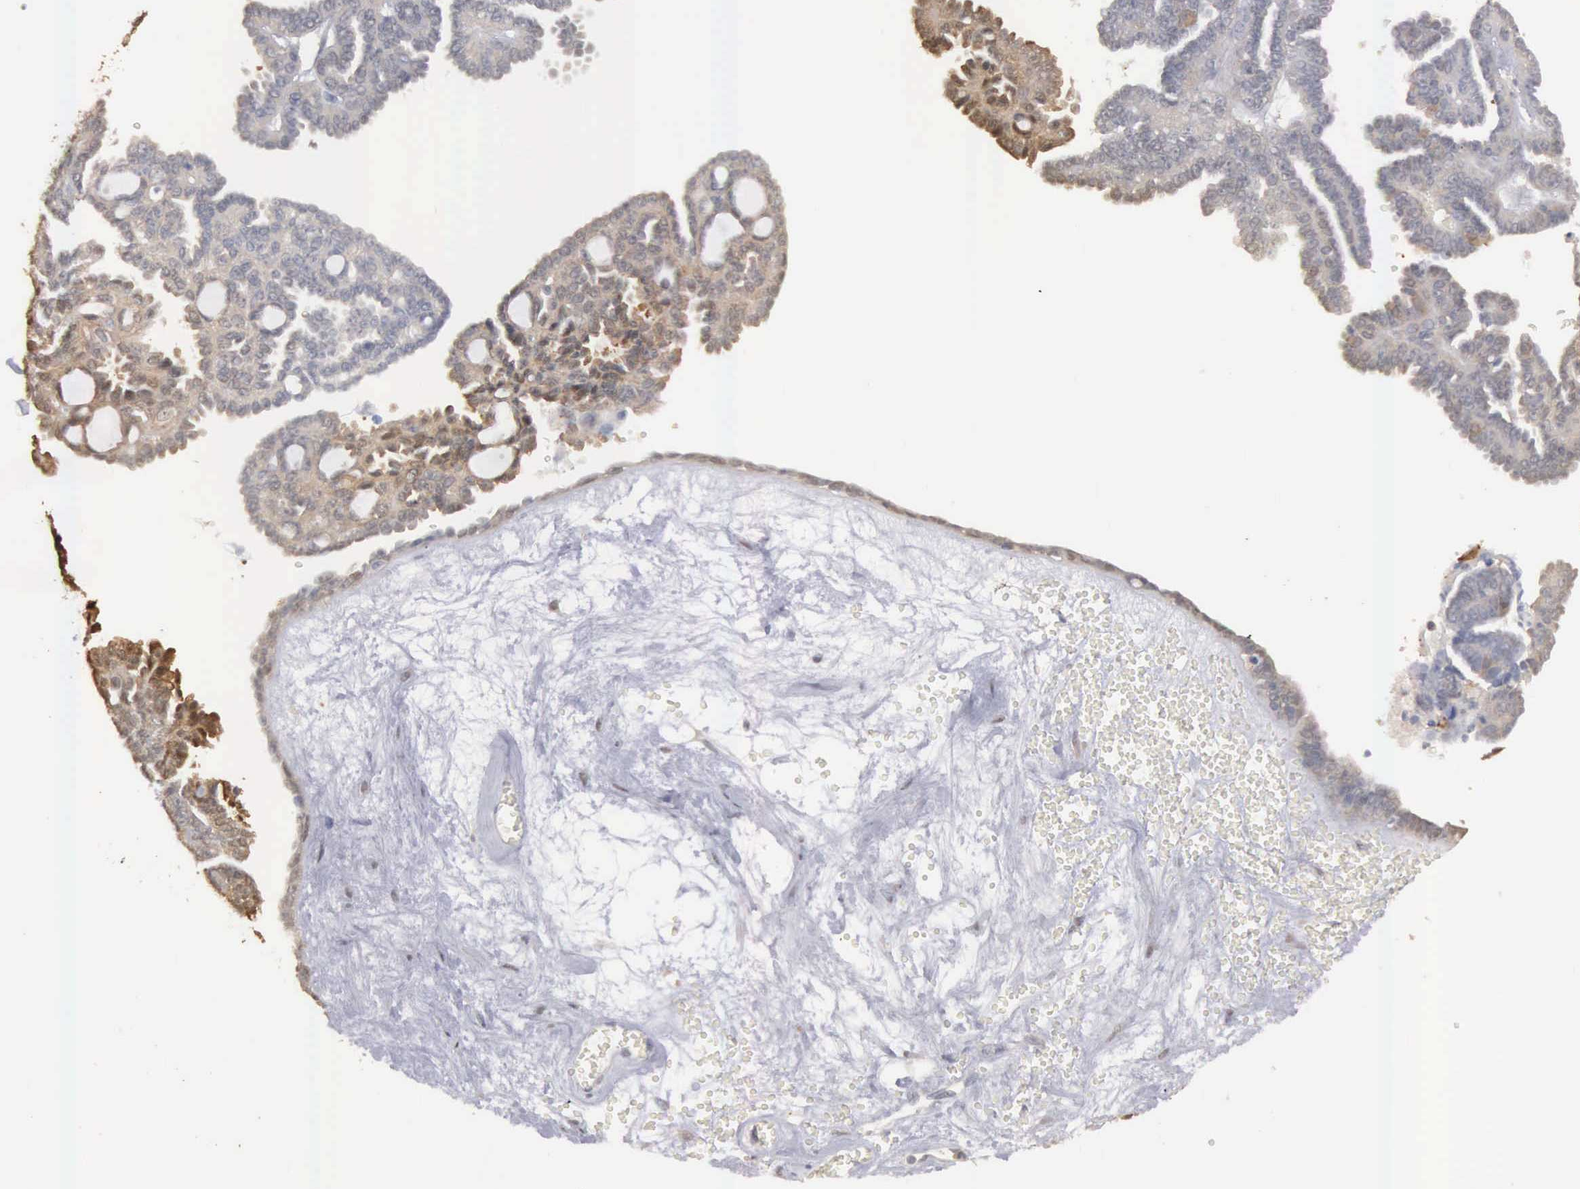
{"staining": {"intensity": "moderate", "quantity": "<25%", "location": "cytoplasmic/membranous"}, "tissue": "ovarian cancer", "cell_type": "Tumor cells", "image_type": "cancer", "snomed": [{"axis": "morphology", "description": "Cystadenocarcinoma, serous, NOS"}, {"axis": "topography", "description": "Ovary"}], "caption": "Ovarian serous cystadenocarcinoma stained with a protein marker exhibits moderate staining in tumor cells.", "gene": "ENO3", "patient": {"sex": "female", "age": 71}}